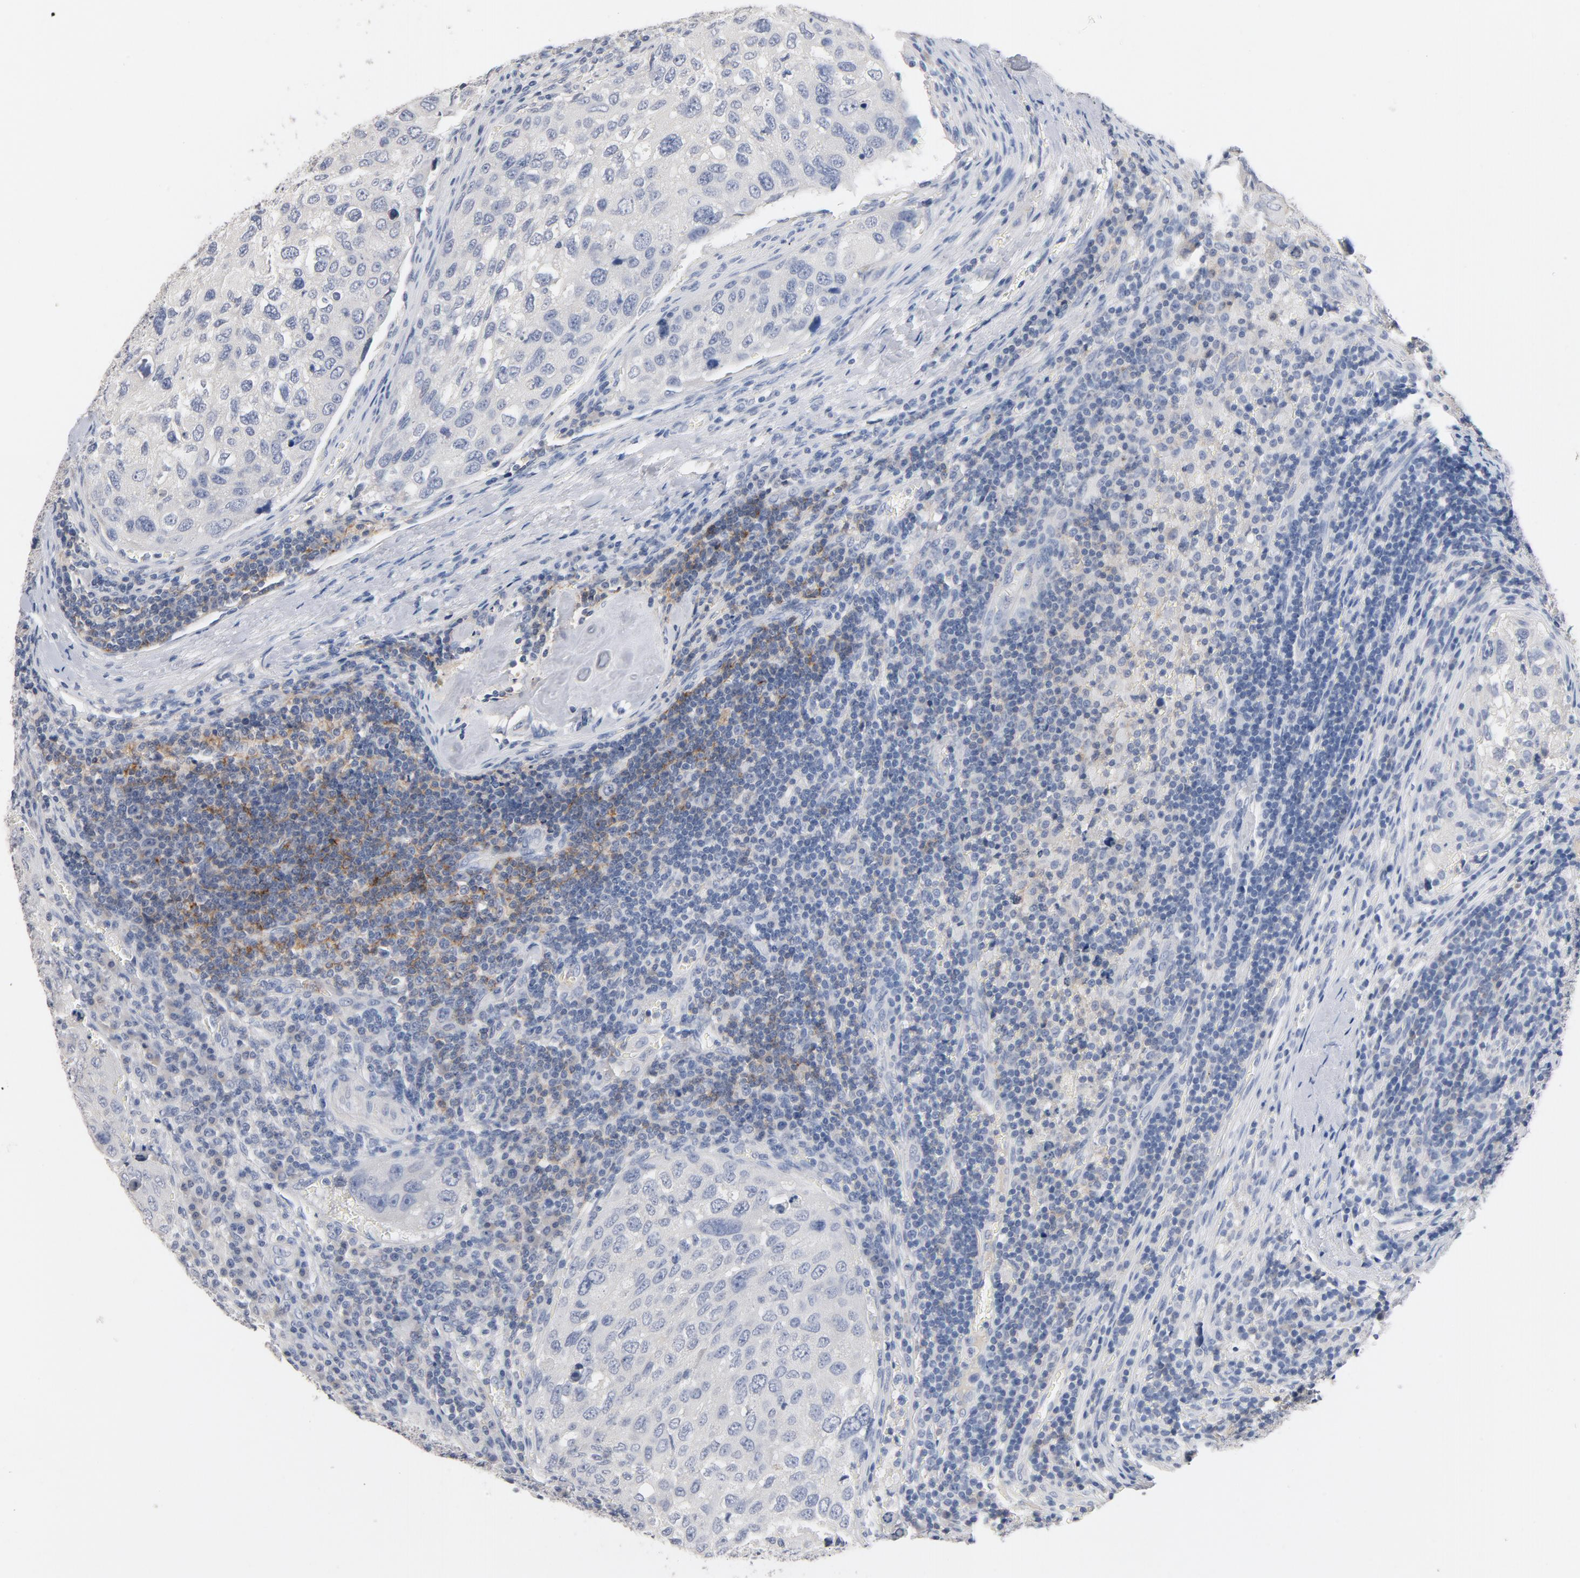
{"staining": {"intensity": "negative", "quantity": "none", "location": "none"}, "tissue": "urothelial cancer", "cell_type": "Tumor cells", "image_type": "cancer", "snomed": [{"axis": "morphology", "description": "Urothelial carcinoma, High grade"}, {"axis": "topography", "description": "Lymph node"}, {"axis": "topography", "description": "Urinary bladder"}], "caption": "Immunohistochemistry (IHC) micrograph of neoplastic tissue: human high-grade urothelial carcinoma stained with DAB (3,3'-diaminobenzidine) displays no significant protein staining in tumor cells.", "gene": "ZCCHC13", "patient": {"sex": "male", "age": 51}}